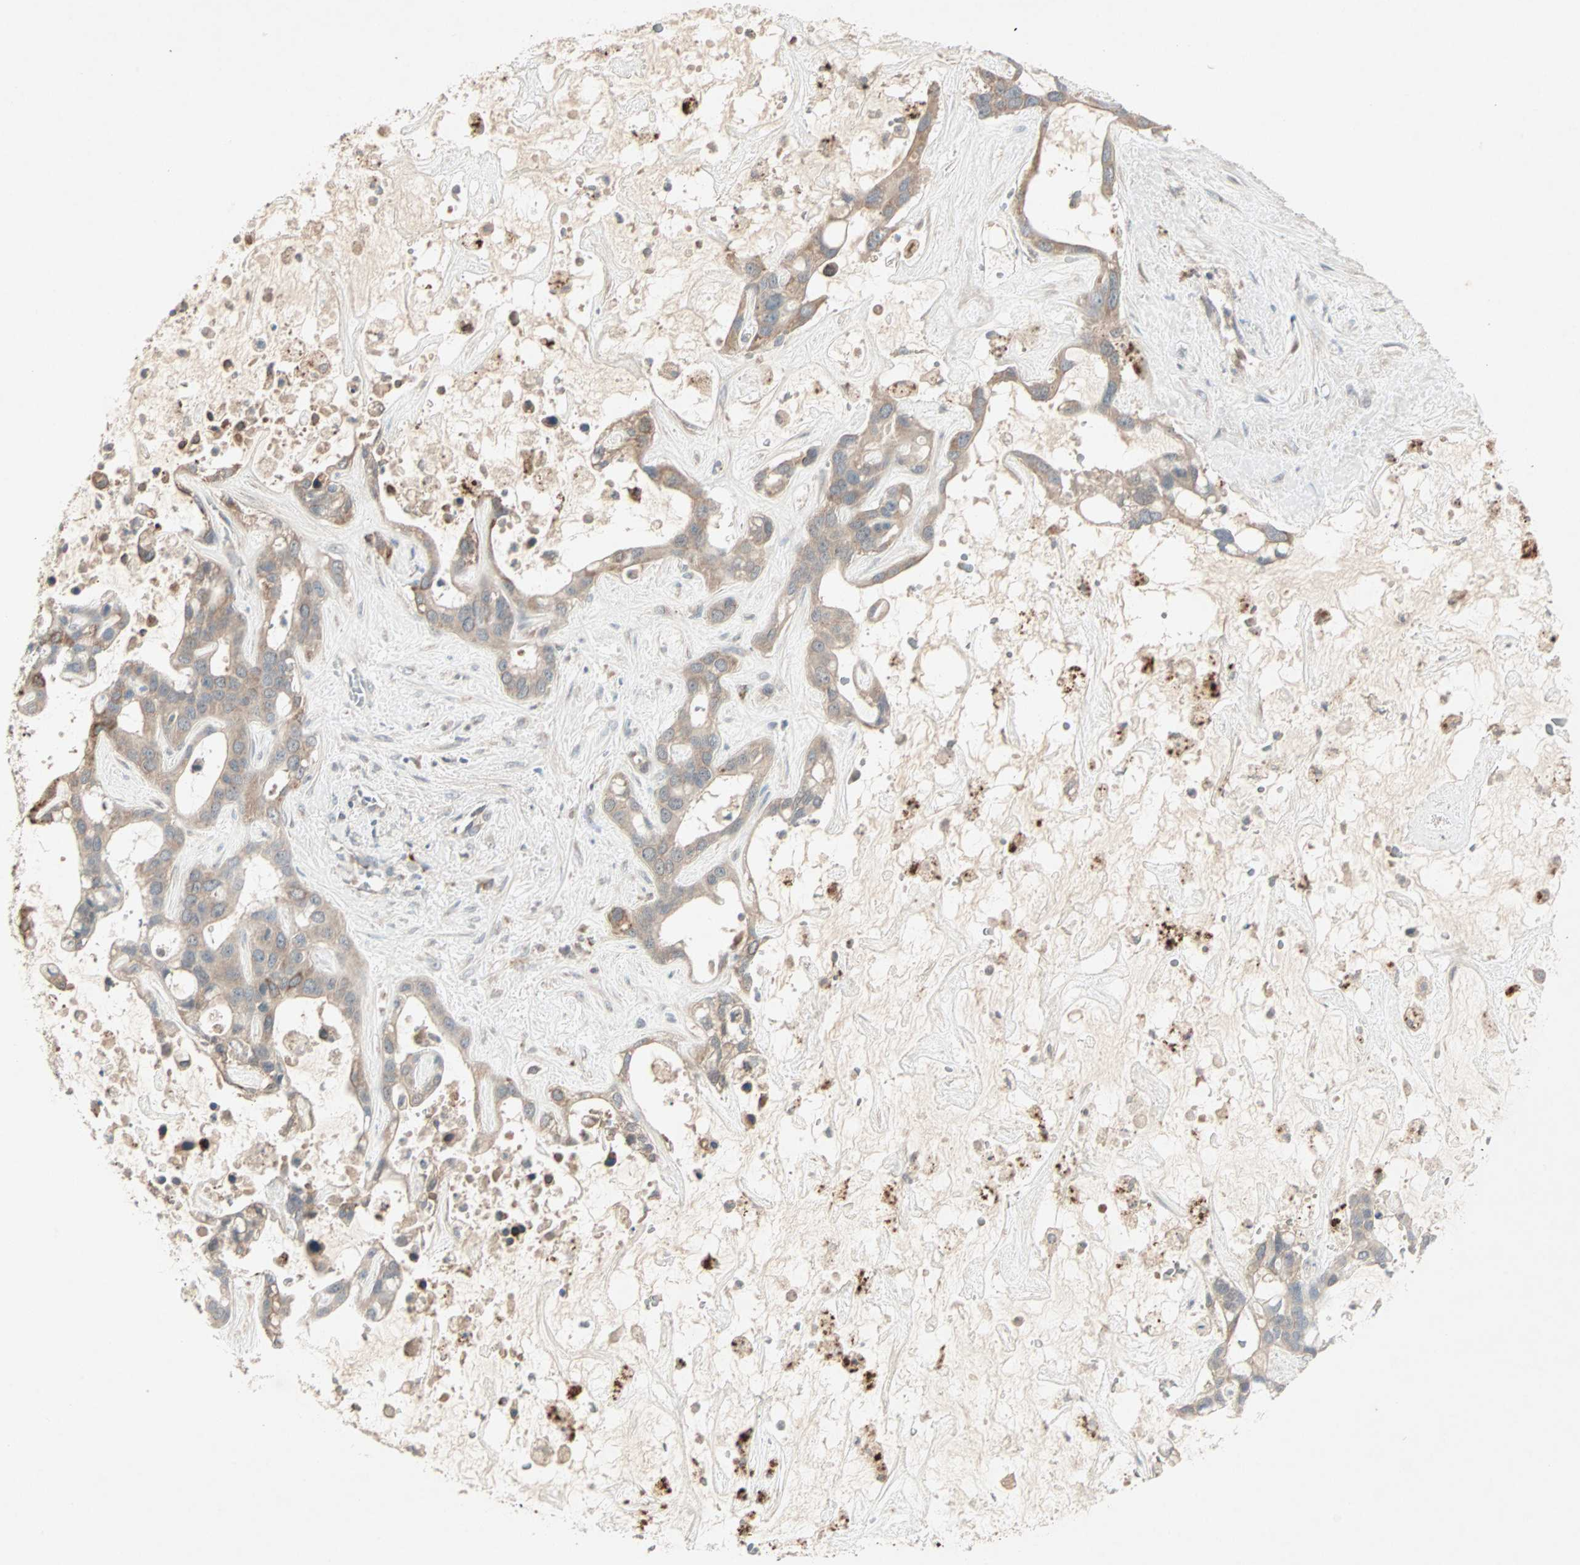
{"staining": {"intensity": "weak", "quantity": "25%-75%", "location": "cytoplasmic/membranous"}, "tissue": "liver cancer", "cell_type": "Tumor cells", "image_type": "cancer", "snomed": [{"axis": "morphology", "description": "Cholangiocarcinoma"}, {"axis": "topography", "description": "Liver"}], "caption": "IHC (DAB) staining of cholangiocarcinoma (liver) displays weak cytoplasmic/membranous protein positivity in approximately 25%-75% of tumor cells. (DAB (3,3'-diaminobenzidine) IHC with brightfield microscopy, high magnification).", "gene": "JMJD7-PLA2G4B", "patient": {"sex": "female", "age": 65}}